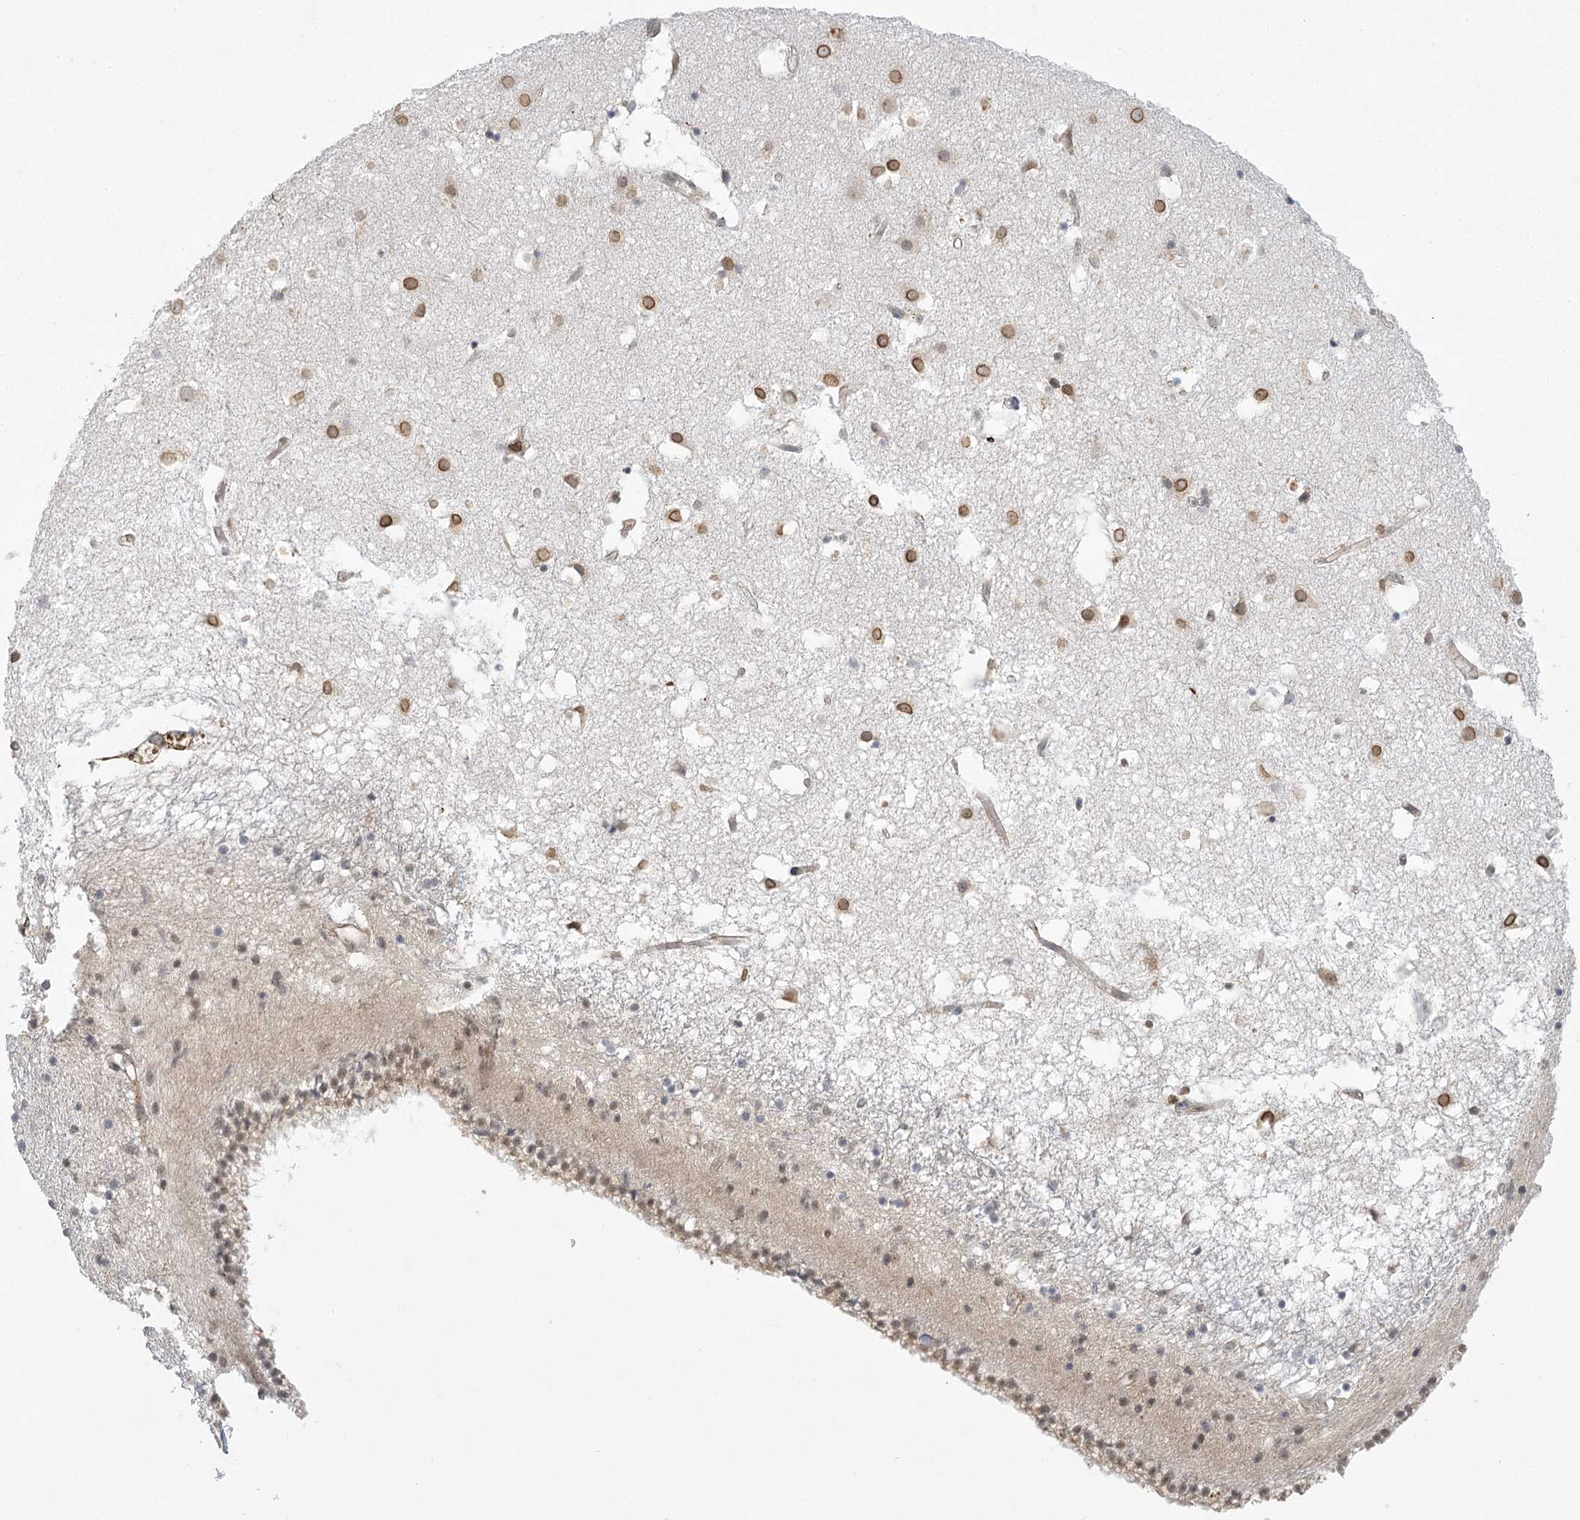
{"staining": {"intensity": "negative", "quantity": "none", "location": "none"}, "tissue": "caudate", "cell_type": "Glial cells", "image_type": "normal", "snomed": [{"axis": "morphology", "description": "Normal tissue, NOS"}, {"axis": "topography", "description": "Lateral ventricle wall"}], "caption": "High power microscopy histopathology image of an immunohistochemistry image of unremarkable caudate, revealing no significant staining in glial cells. (DAB immunohistochemistry with hematoxylin counter stain).", "gene": "MED28", "patient": {"sex": "male", "age": 70}}